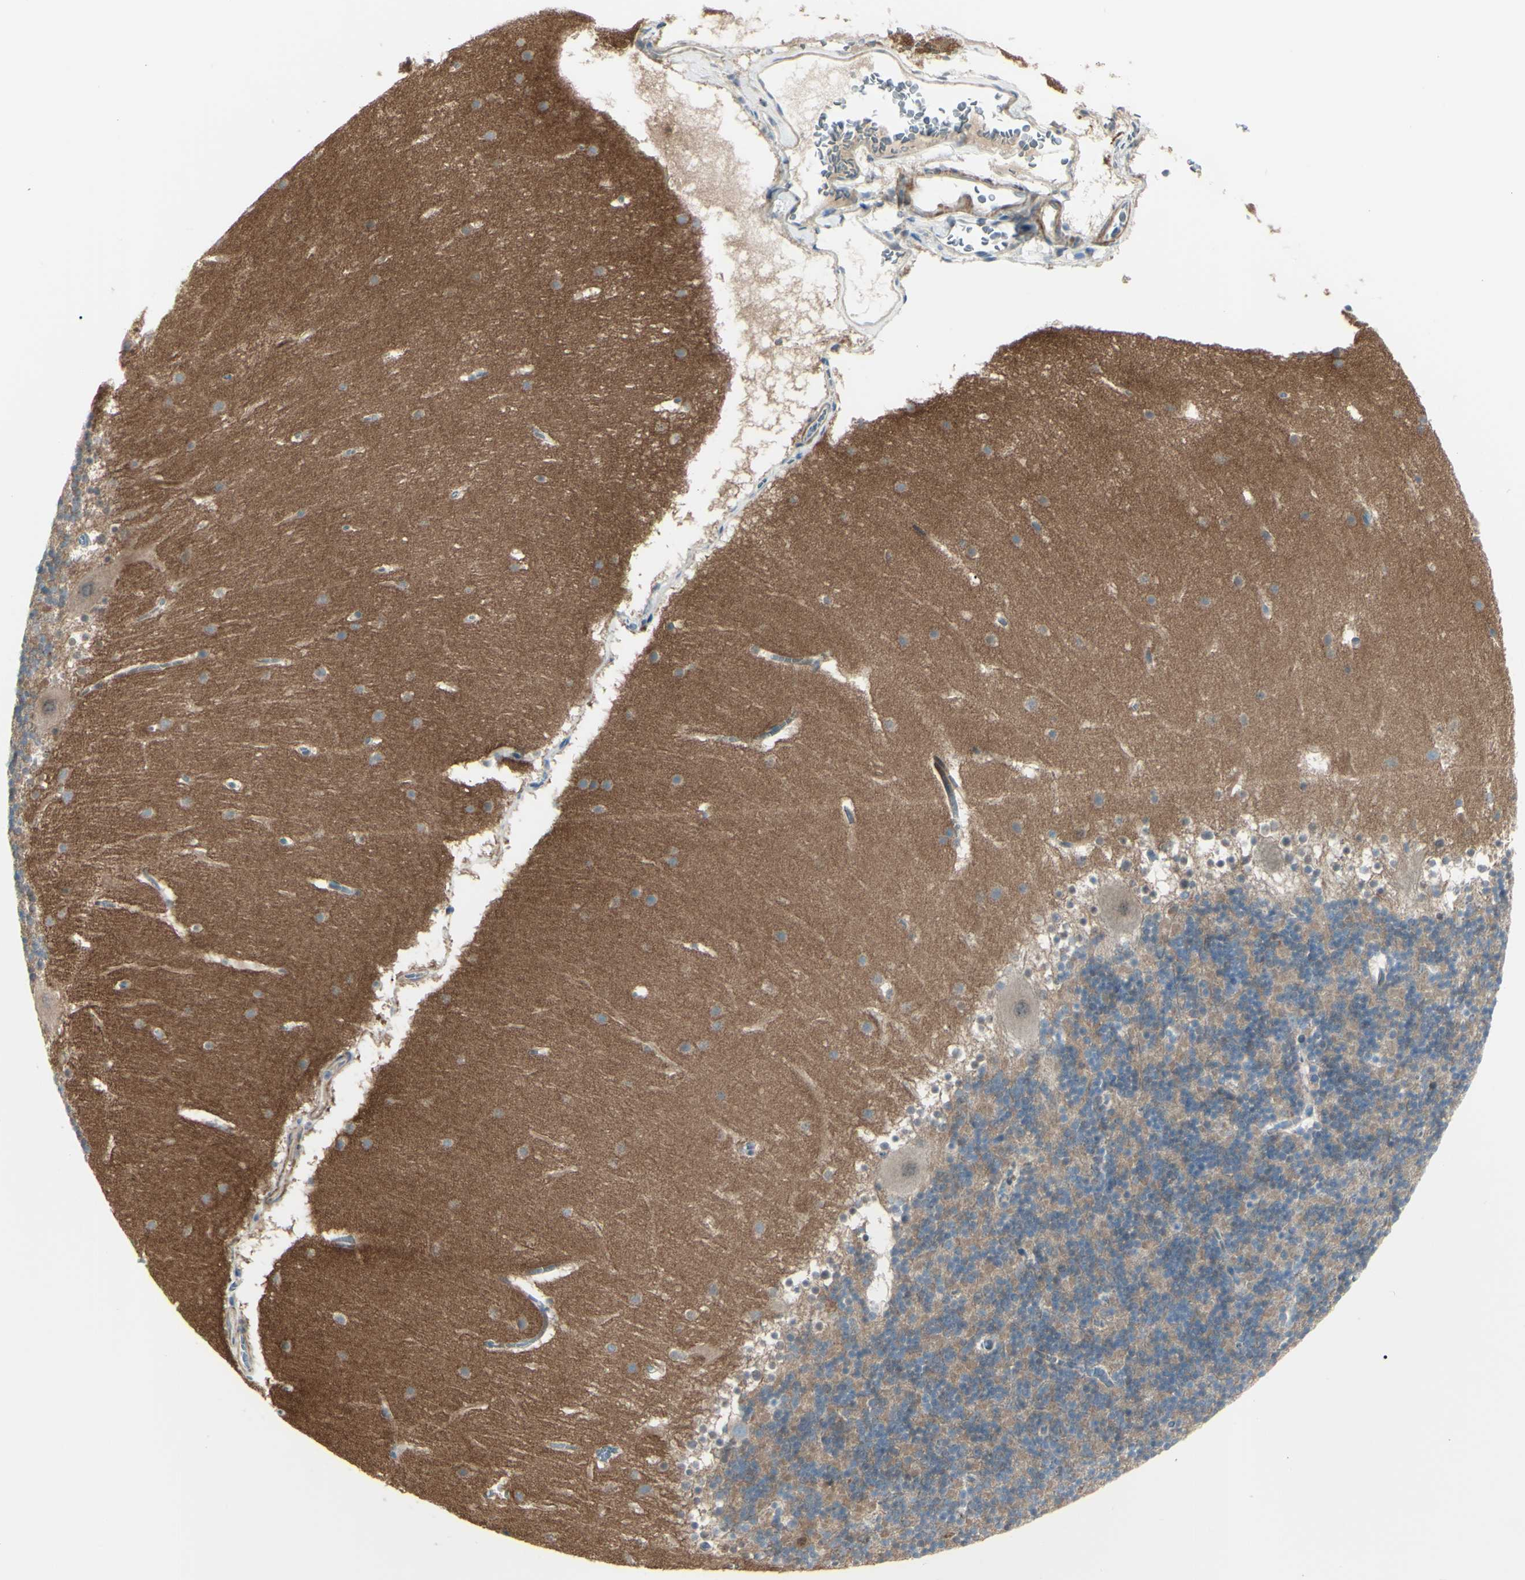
{"staining": {"intensity": "moderate", "quantity": "25%-75%", "location": "cytoplasmic/membranous"}, "tissue": "cerebellum", "cell_type": "Cells in granular layer", "image_type": "normal", "snomed": [{"axis": "morphology", "description": "Normal tissue, NOS"}, {"axis": "topography", "description": "Cerebellum"}], "caption": "Protein staining of unremarkable cerebellum displays moderate cytoplasmic/membranous staining in about 25%-75% of cells in granular layer. Using DAB (brown) and hematoxylin (blue) stains, captured at high magnification using brightfield microscopy.", "gene": "LRRK1", "patient": {"sex": "female", "age": 19}}